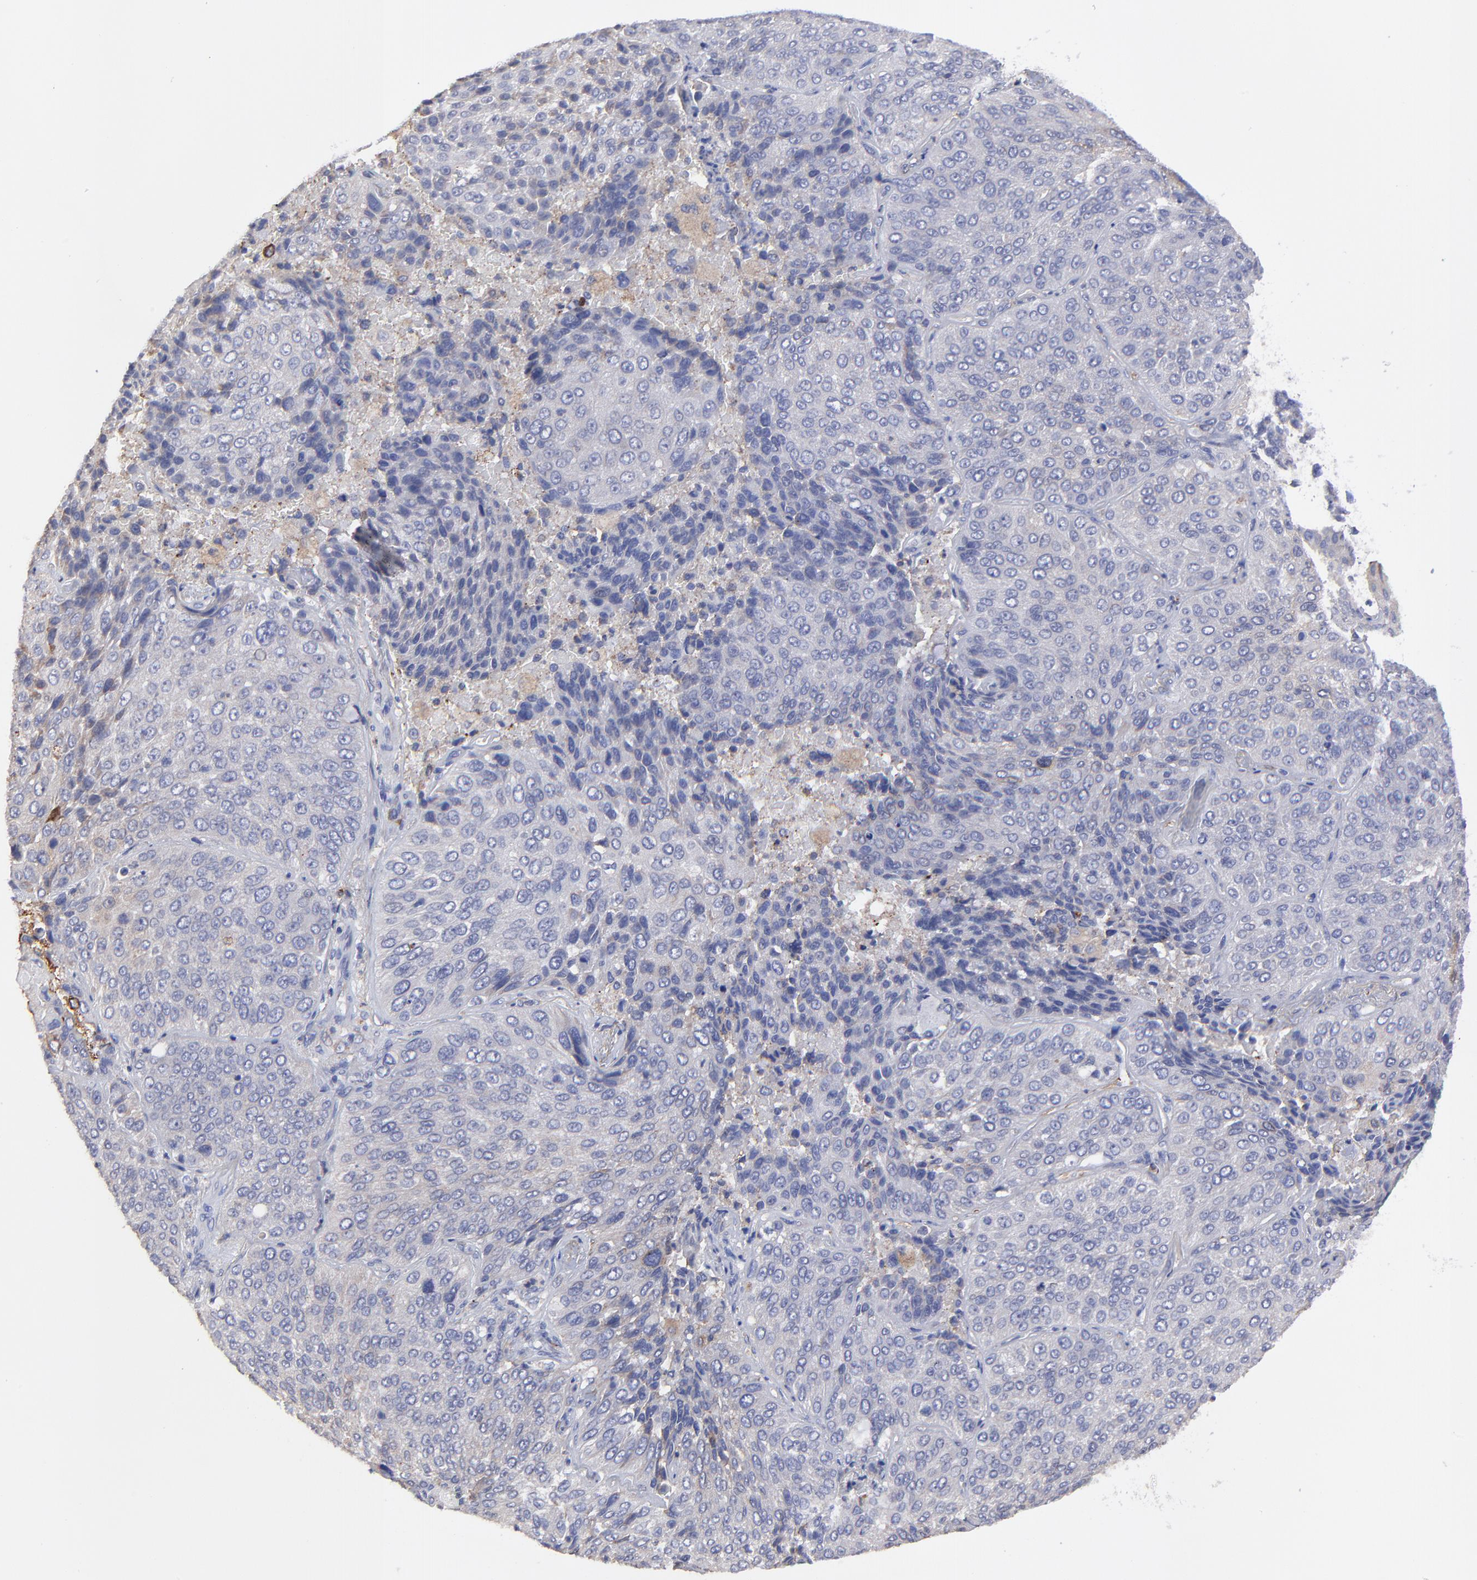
{"staining": {"intensity": "negative", "quantity": "none", "location": "none"}, "tissue": "lung cancer", "cell_type": "Tumor cells", "image_type": "cancer", "snomed": [{"axis": "morphology", "description": "Squamous cell carcinoma, NOS"}, {"axis": "topography", "description": "Lung"}], "caption": "IHC of human lung squamous cell carcinoma demonstrates no expression in tumor cells.", "gene": "GCSAM", "patient": {"sex": "male", "age": 54}}